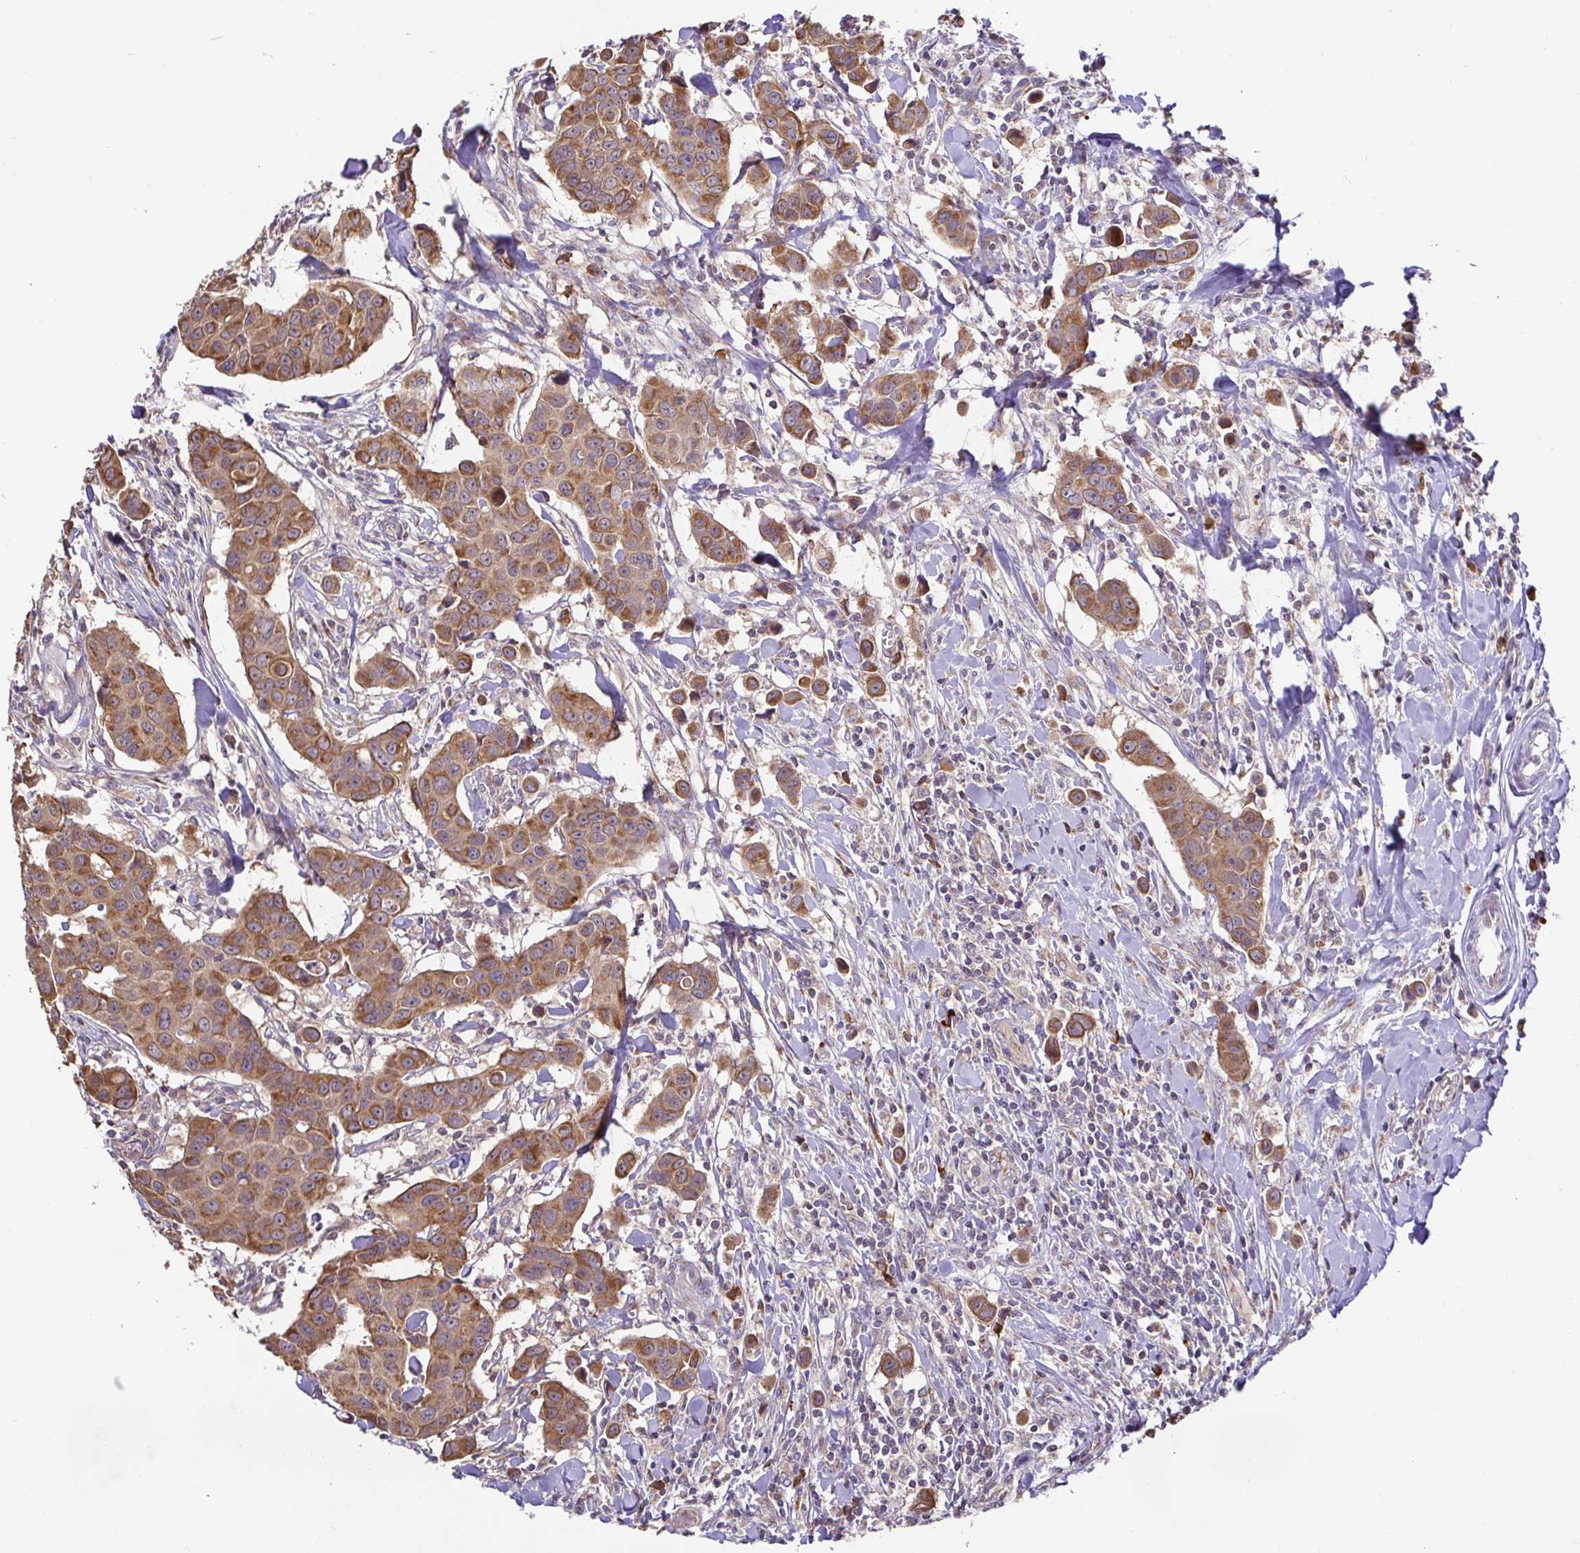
{"staining": {"intensity": "moderate", "quantity": ">75%", "location": "cytoplasmic/membranous"}, "tissue": "breast cancer", "cell_type": "Tumor cells", "image_type": "cancer", "snomed": [{"axis": "morphology", "description": "Duct carcinoma"}, {"axis": "topography", "description": "Breast"}], "caption": "Breast cancer stained for a protein exhibits moderate cytoplasmic/membranous positivity in tumor cells.", "gene": "ELP1", "patient": {"sex": "female", "age": 24}}